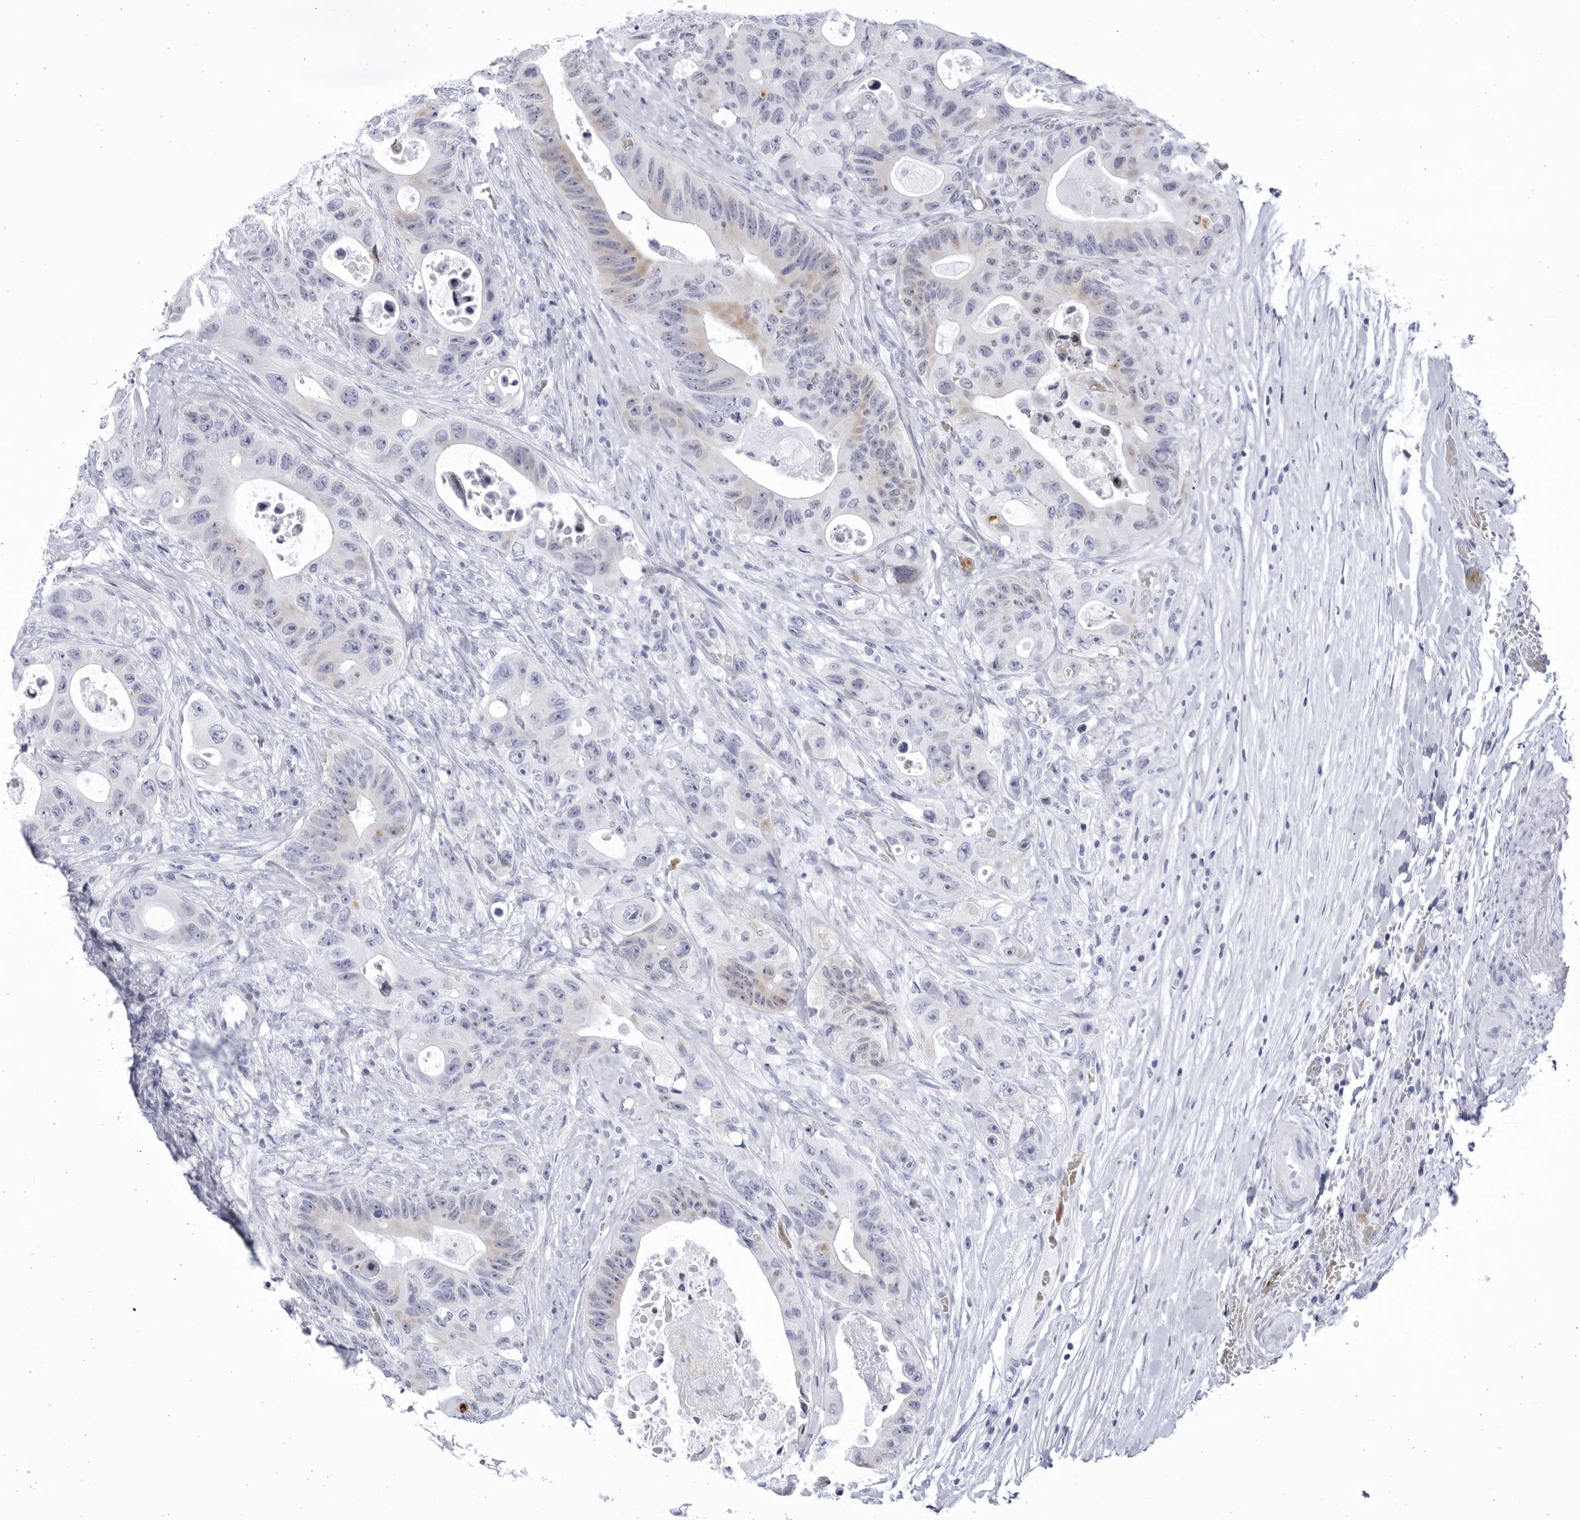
{"staining": {"intensity": "weak", "quantity": "<25%", "location": "cytoplasmic/membranous"}, "tissue": "colorectal cancer", "cell_type": "Tumor cells", "image_type": "cancer", "snomed": [{"axis": "morphology", "description": "Adenocarcinoma, NOS"}, {"axis": "topography", "description": "Colon"}], "caption": "This histopathology image is of colorectal adenocarcinoma stained with immunohistochemistry (IHC) to label a protein in brown with the nuclei are counter-stained blue. There is no staining in tumor cells.", "gene": "CCDC181", "patient": {"sex": "female", "age": 46}}